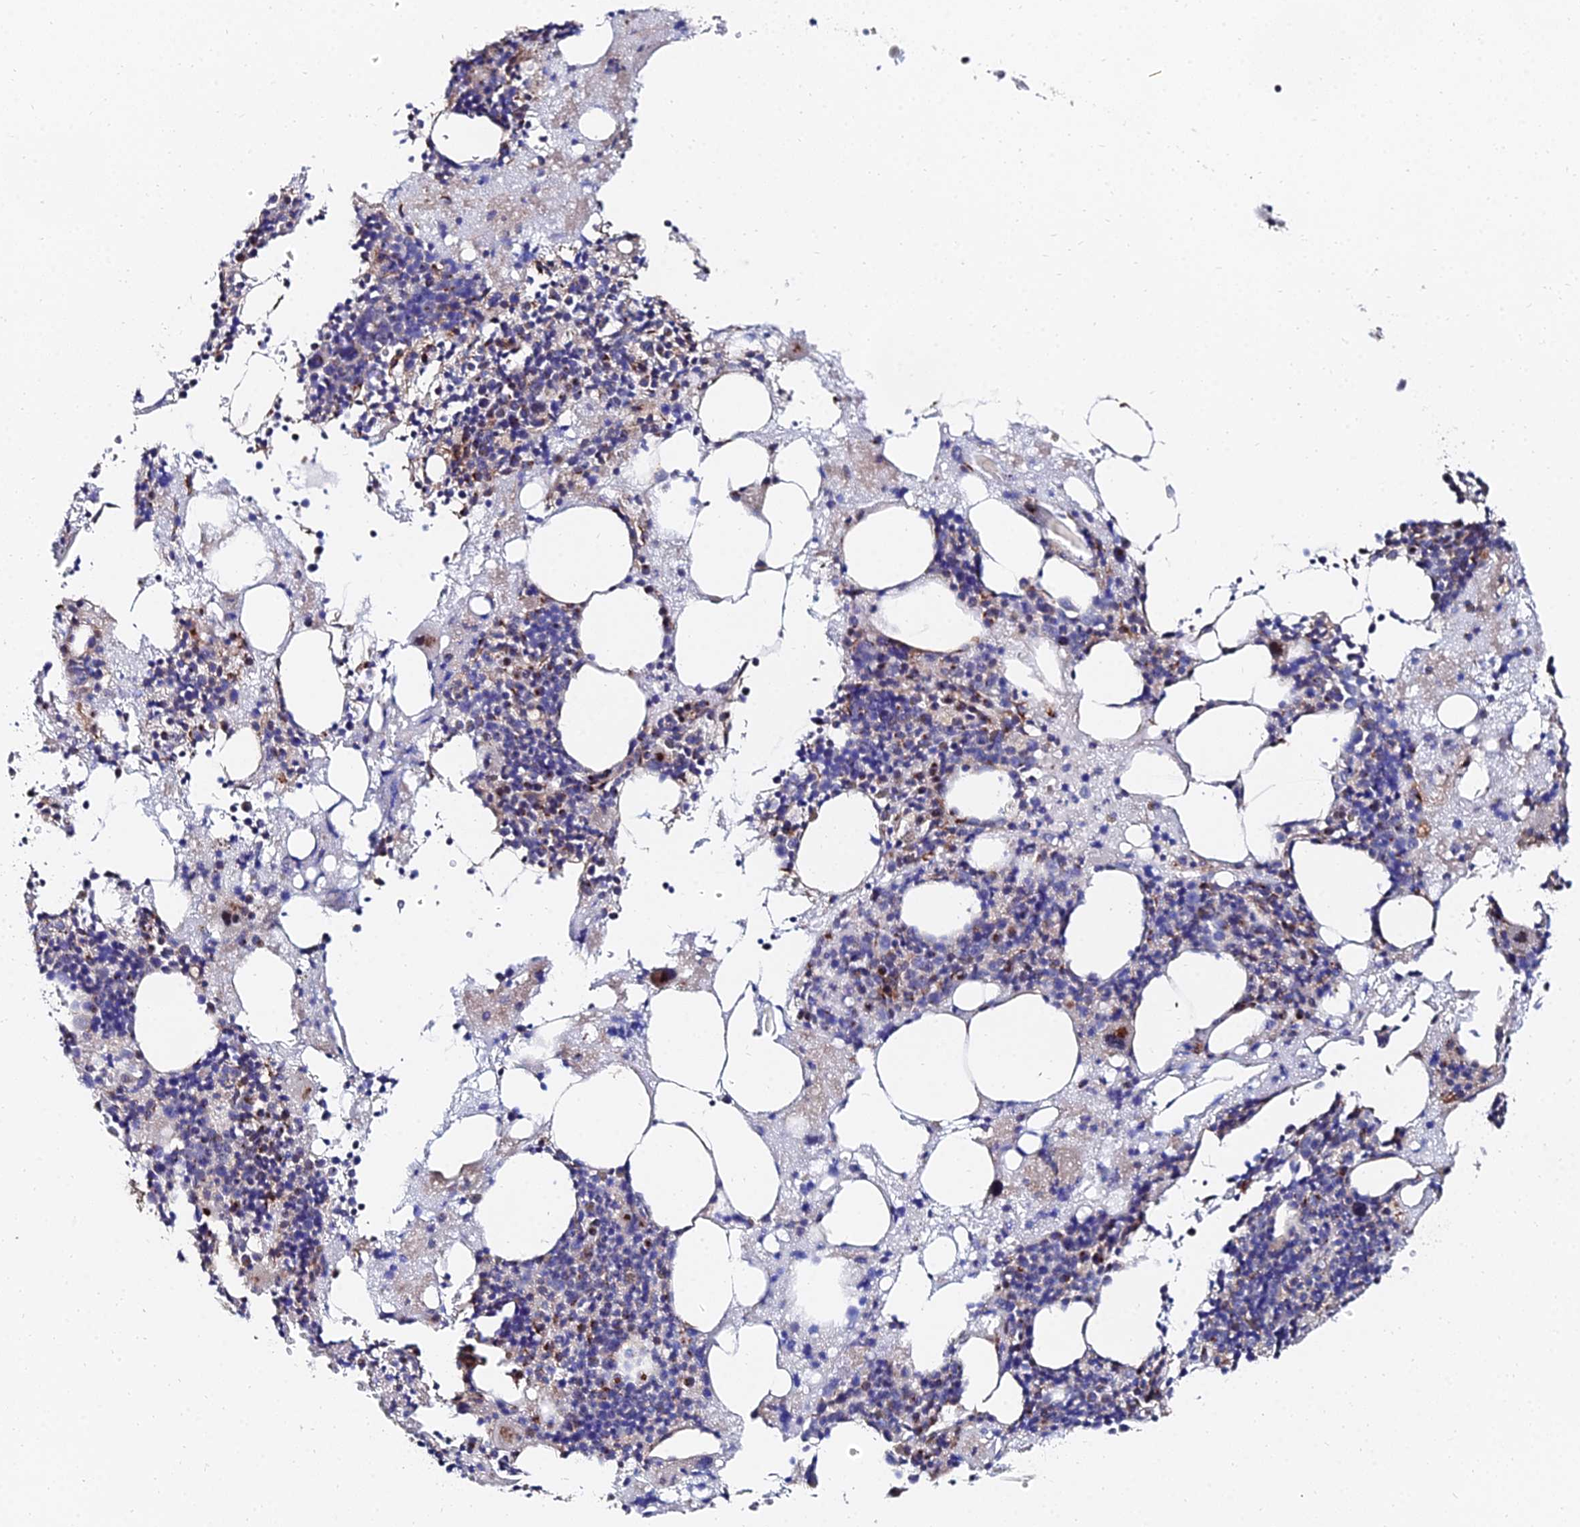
{"staining": {"intensity": "moderate", "quantity": "<25%", "location": "cytoplasmic/membranous"}, "tissue": "bone marrow", "cell_type": "Hematopoietic cells", "image_type": "normal", "snomed": [{"axis": "morphology", "description": "Normal tissue, NOS"}, {"axis": "topography", "description": "Bone marrow"}], "caption": "A micrograph showing moderate cytoplasmic/membranous staining in approximately <25% of hematopoietic cells in normal bone marrow, as visualized by brown immunohistochemical staining.", "gene": "BORCS8", "patient": {"sex": "male", "age": 75}}